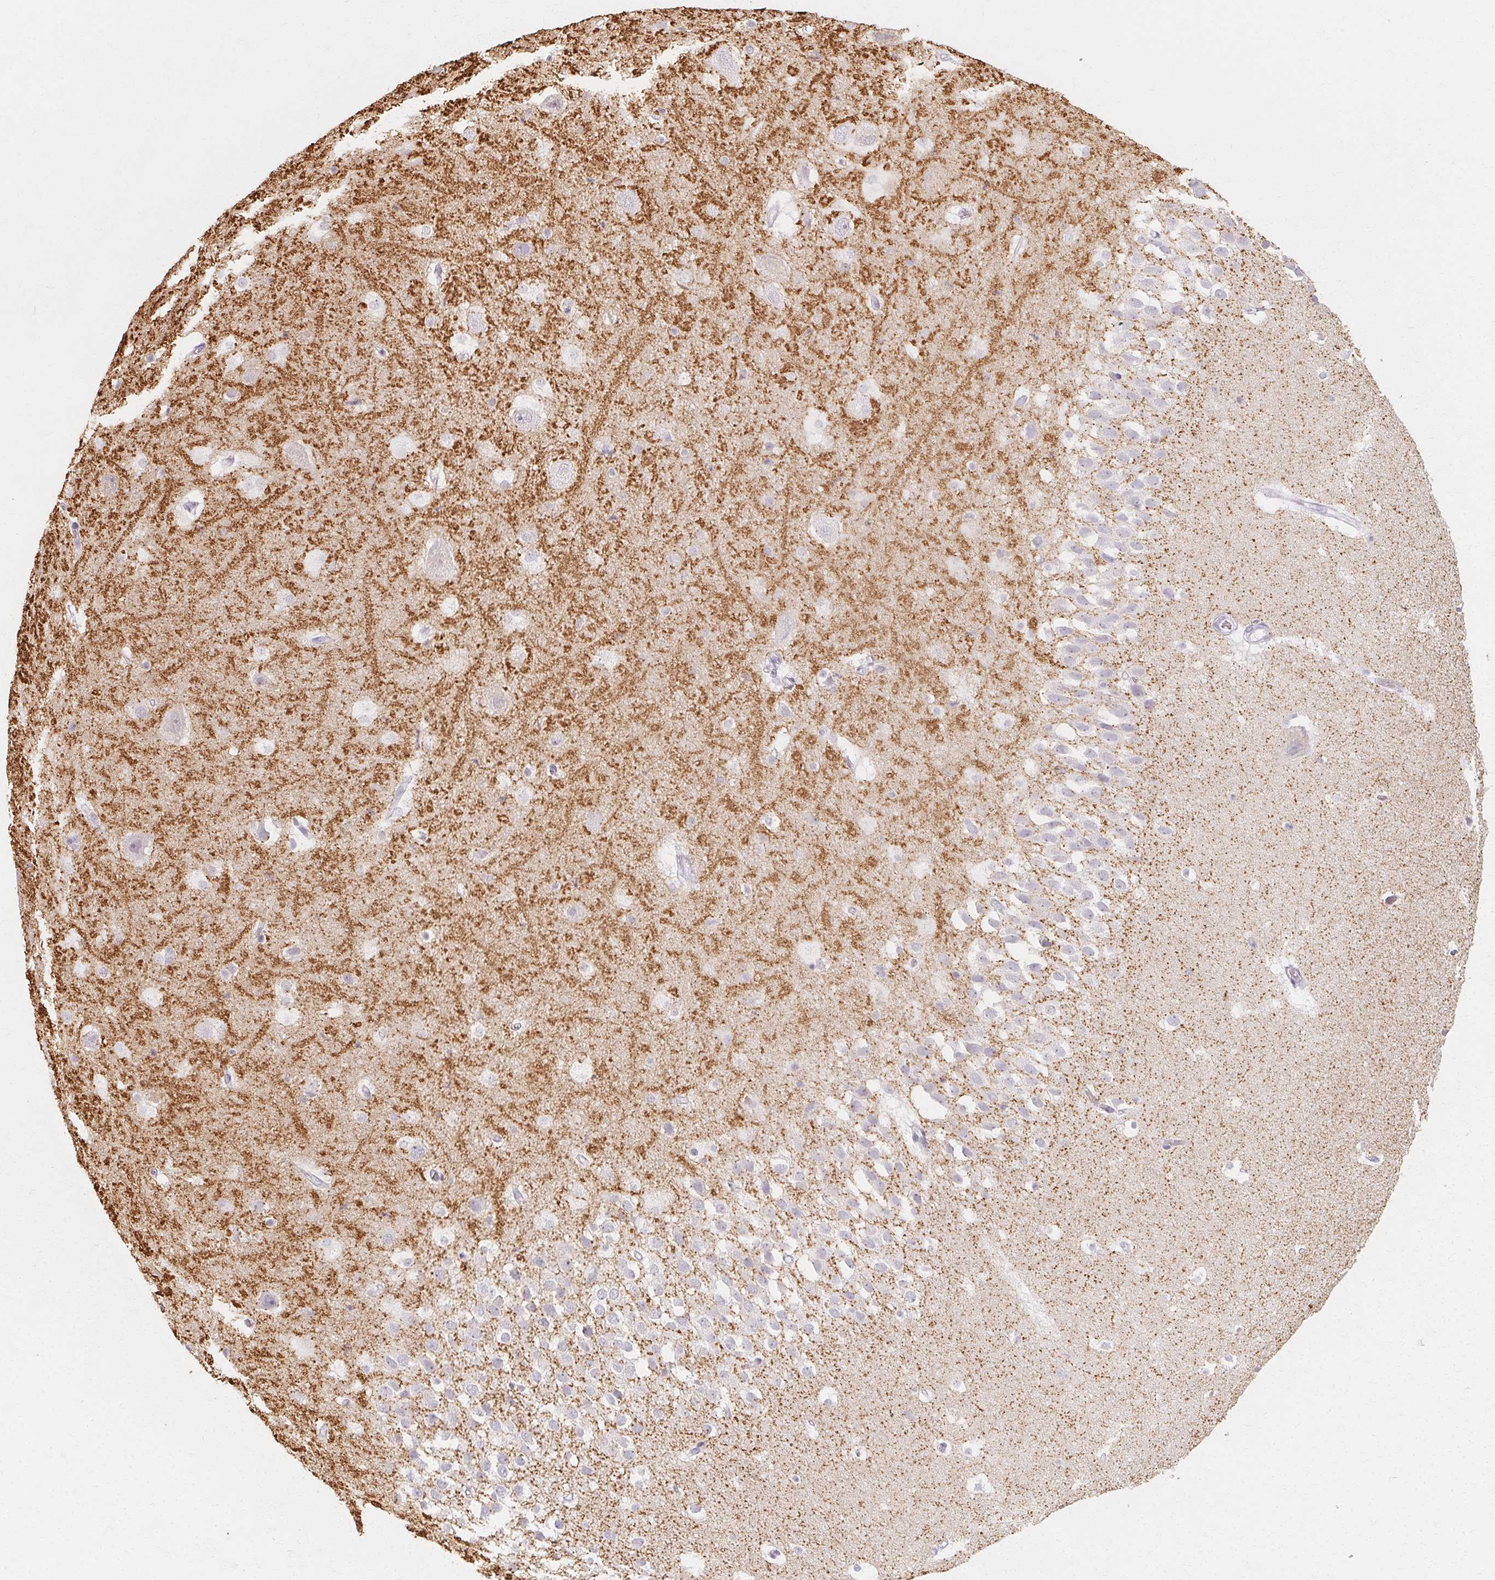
{"staining": {"intensity": "negative", "quantity": "none", "location": "none"}, "tissue": "hippocampus", "cell_type": "Glial cells", "image_type": "normal", "snomed": [{"axis": "morphology", "description": "Normal tissue, NOS"}, {"axis": "topography", "description": "Hippocampus"}], "caption": "A high-resolution image shows immunohistochemistry (IHC) staining of benign hippocampus, which exhibits no significant staining in glial cells.", "gene": "SYNPR", "patient": {"sex": "male", "age": 26}}